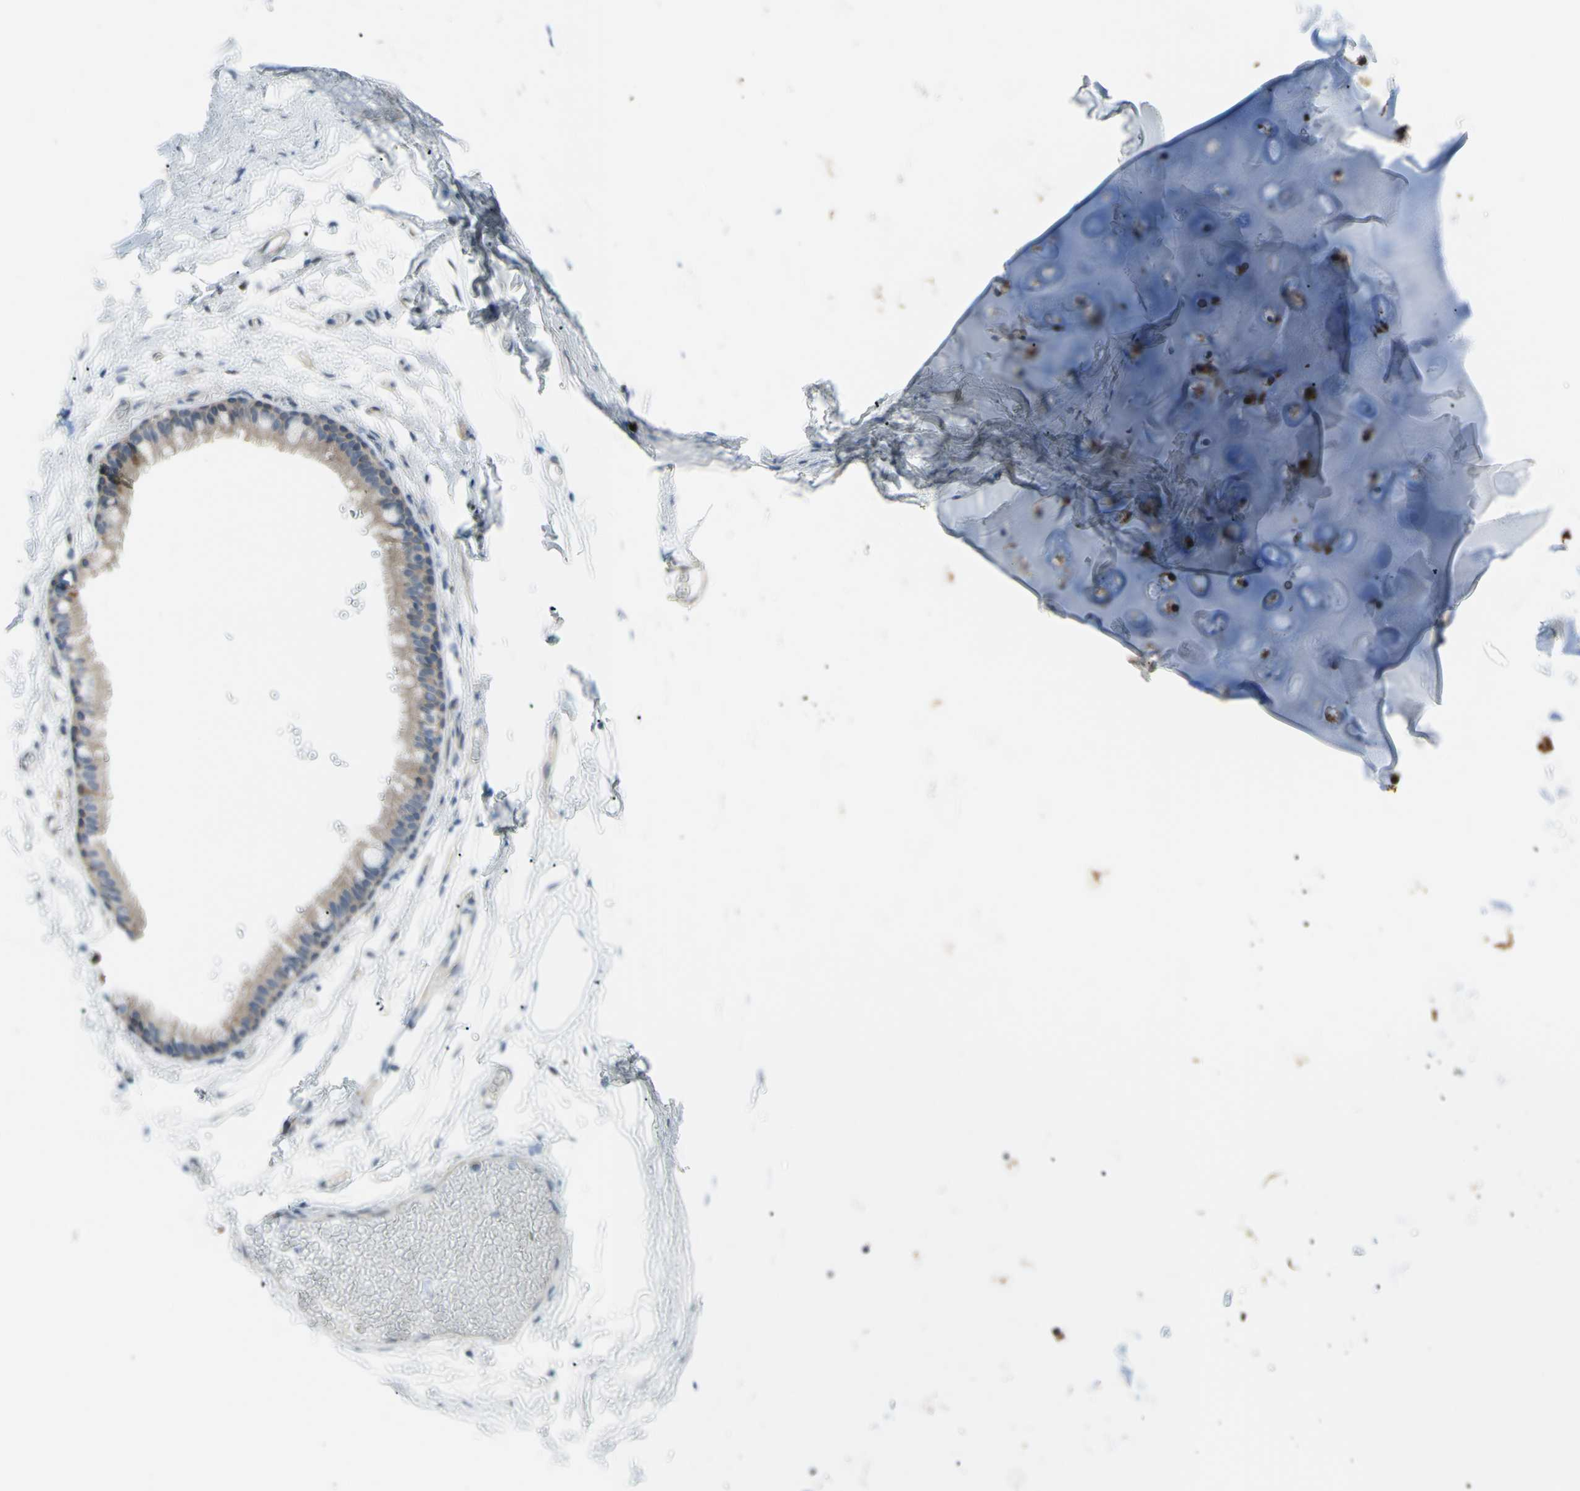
{"staining": {"intensity": "negative", "quantity": "none", "location": "none"}, "tissue": "adipose tissue", "cell_type": "Adipocytes", "image_type": "normal", "snomed": [{"axis": "morphology", "description": "Normal tissue, NOS"}, {"axis": "topography", "description": "Bronchus"}], "caption": "IHC image of benign adipose tissue stained for a protein (brown), which exhibits no positivity in adipocytes.", "gene": "YWHAQ", "patient": {"sex": "female", "age": 73}}